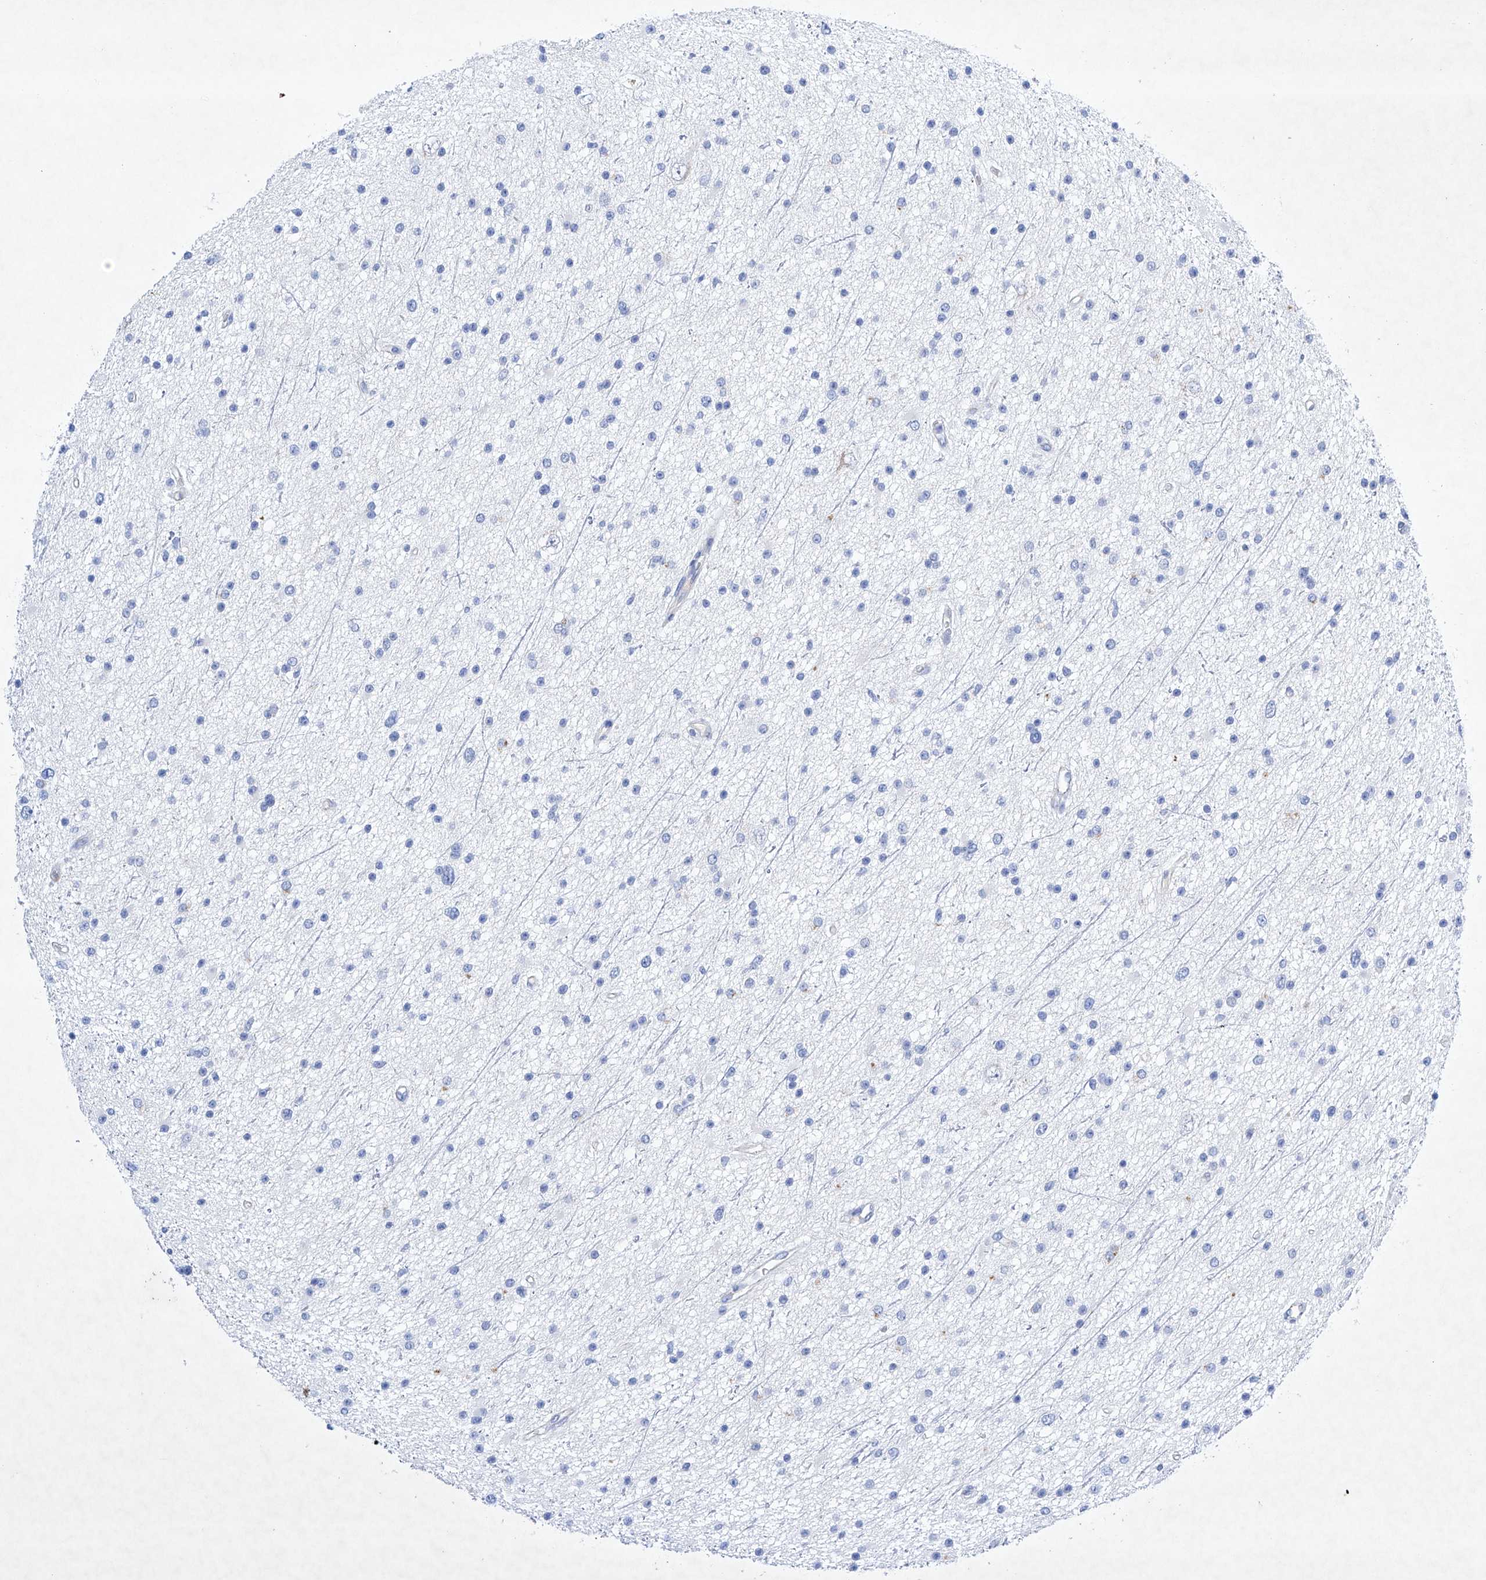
{"staining": {"intensity": "negative", "quantity": "none", "location": "none"}, "tissue": "glioma", "cell_type": "Tumor cells", "image_type": "cancer", "snomed": [{"axis": "morphology", "description": "Glioma, malignant, Low grade"}, {"axis": "topography", "description": "Cerebral cortex"}], "caption": "A photomicrograph of human low-grade glioma (malignant) is negative for staining in tumor cells. Brightfield microscopy of immunohistochemistry stained with DAB (3,3'-diaminobenzidine) (brown) and hematoxylin (blue), captured at high magnification.", "gene": "ETV7", "patient": {"sex": "female", "age": 39}}